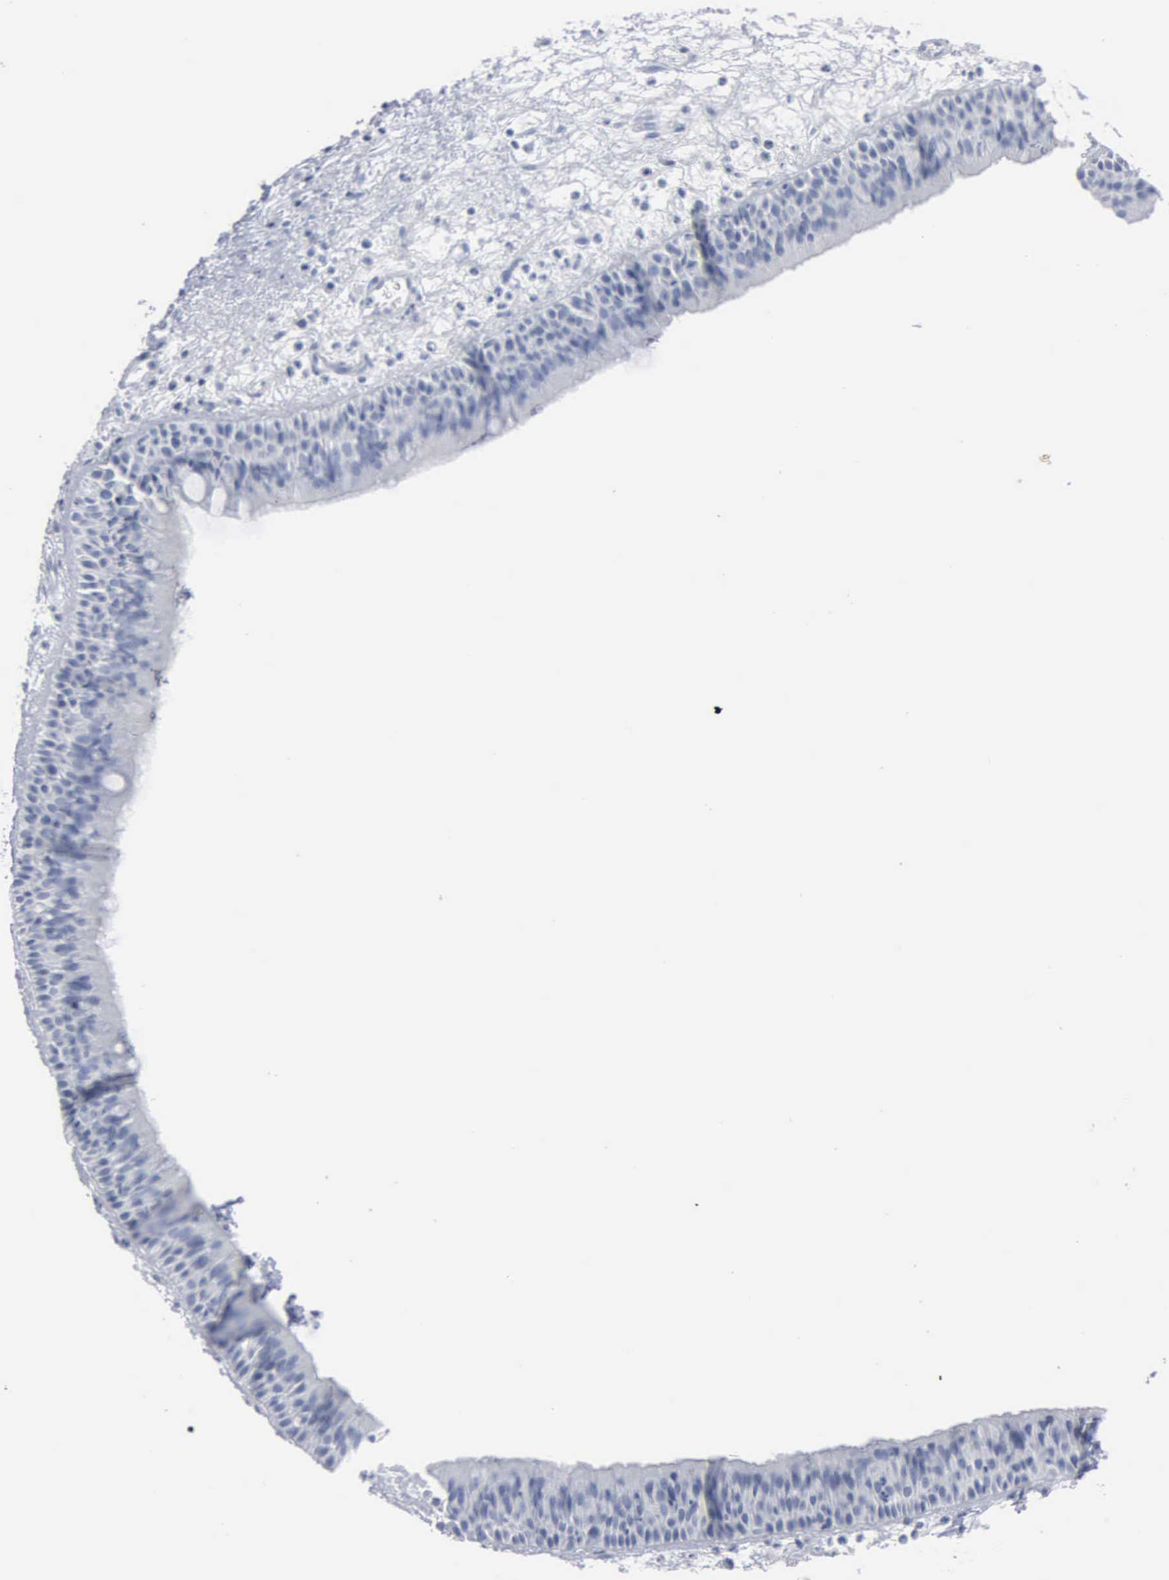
{"staining": {"intensity": "negative", "quantity": "none", "location": "none"}, "tissue": "nasopharynx", "cell_type": "Respiratory epithelial cells", "image_type": "normal", "snomed": [{"axis": "morphology", "description": "Normal tissue, NOS"}, {"axis": "topography", "description": "Nasopharynx"}], "caption": "A histopathology image of nasopharynx stained for a protein demonstrates no brown staining in respiratory epithelial cells. Nuclei are stained in blue.", "gene": "DMD", "patient": {"sex": "male", "age": 63}}